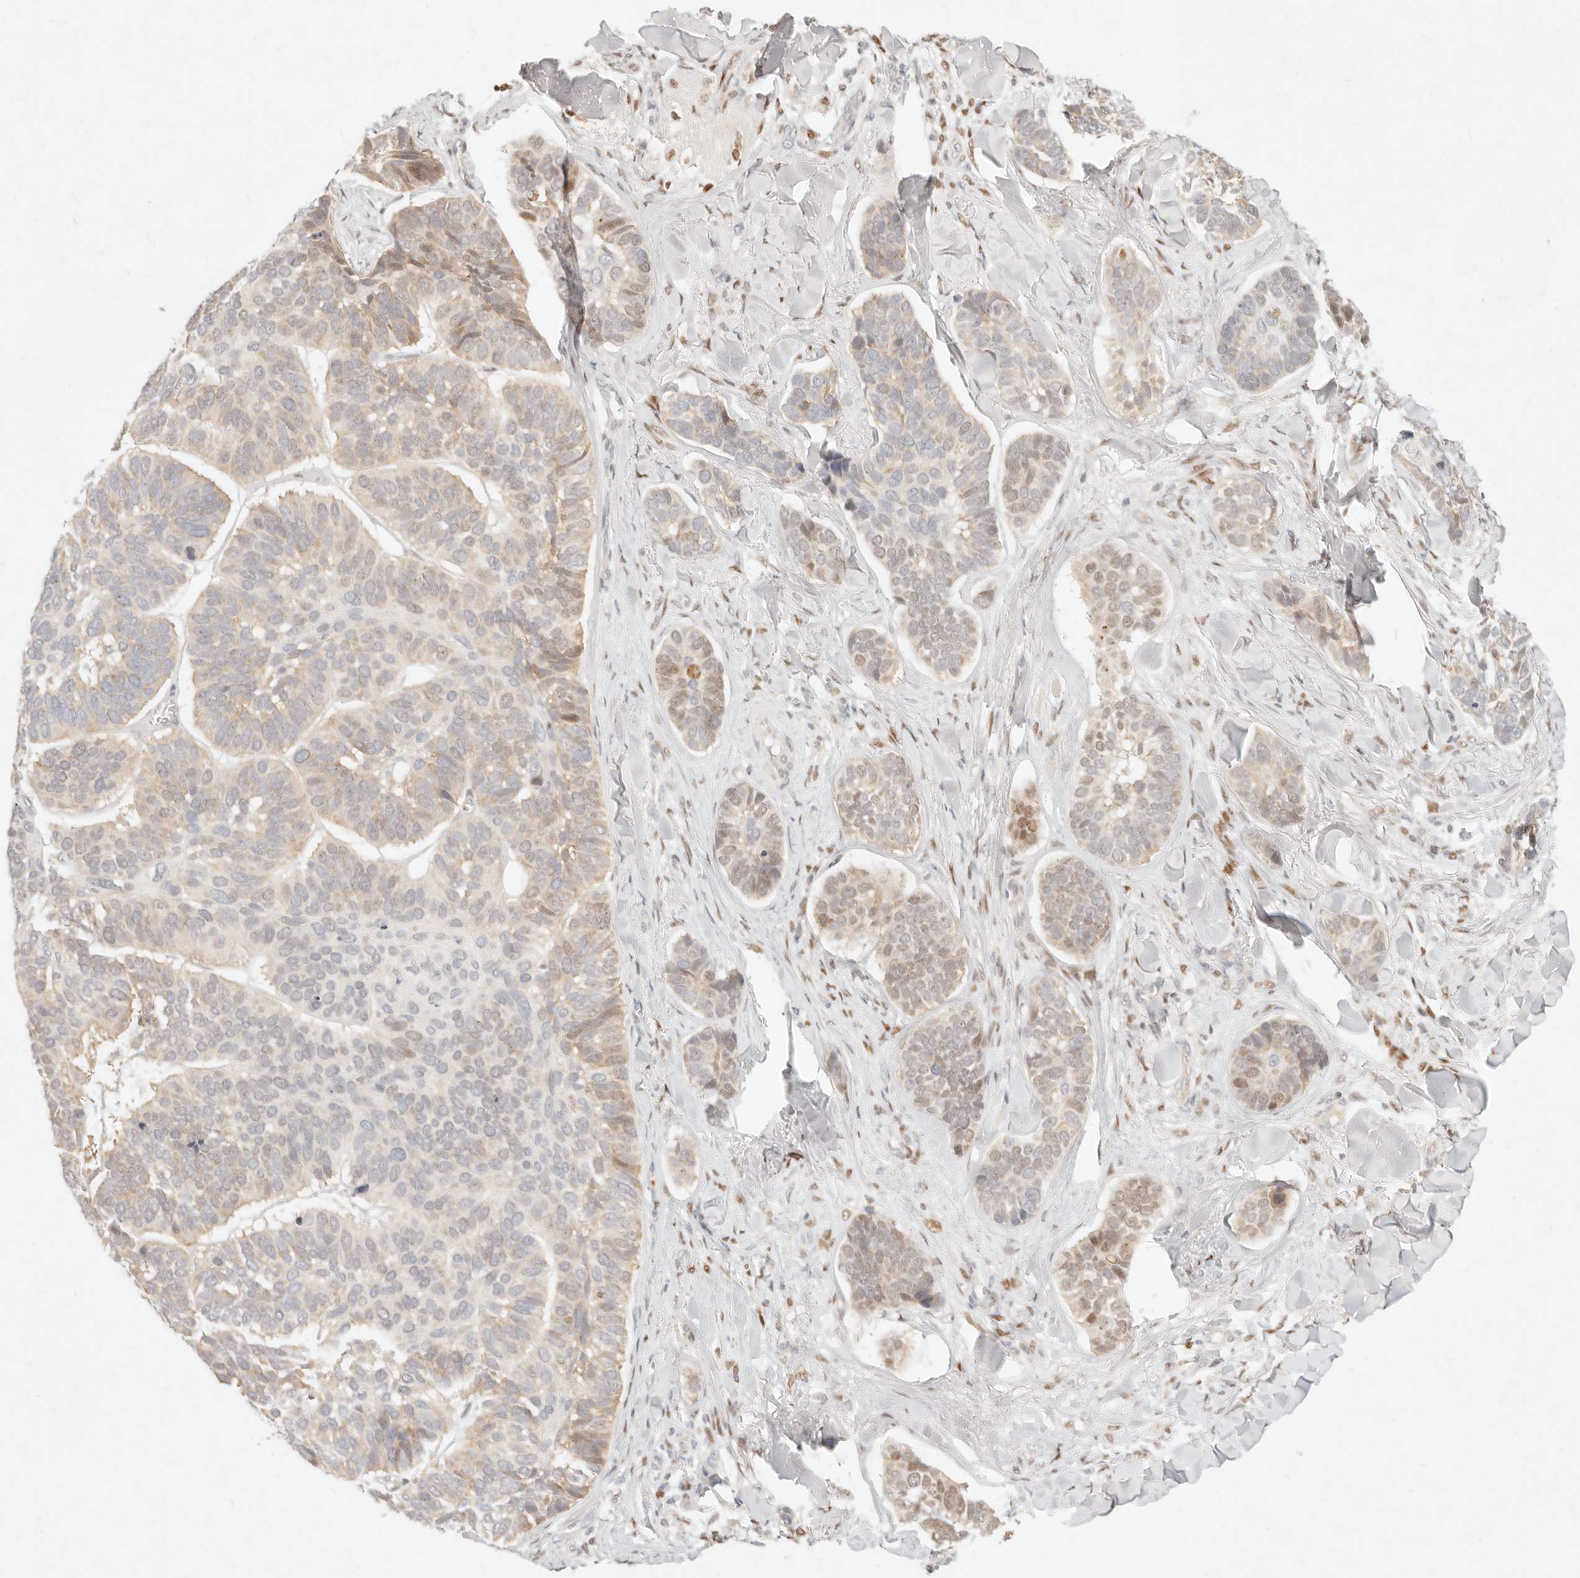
{"staining": {"intensity": "weak", "quantity": "25%-75%", "location": "cytoplasmic/membranous,nuclear"}, "tissue": "skin cancer", "cell_type": "Tumor cells", "image_type": "cancer", "snomed": [{"axis": "morphology", "description": "Basal cell carcinoma"}, {"axis": "topography", "description": "Skin"}], "caption": "About 25%-75% of tumor cells in skin cancer display weak cytoplasmic/membranous and nuclear protein positivity as visualized by brown immunohistochemical staining.", "gene": "ASCL3", "patient": {"sex": "male", "age": 62}}